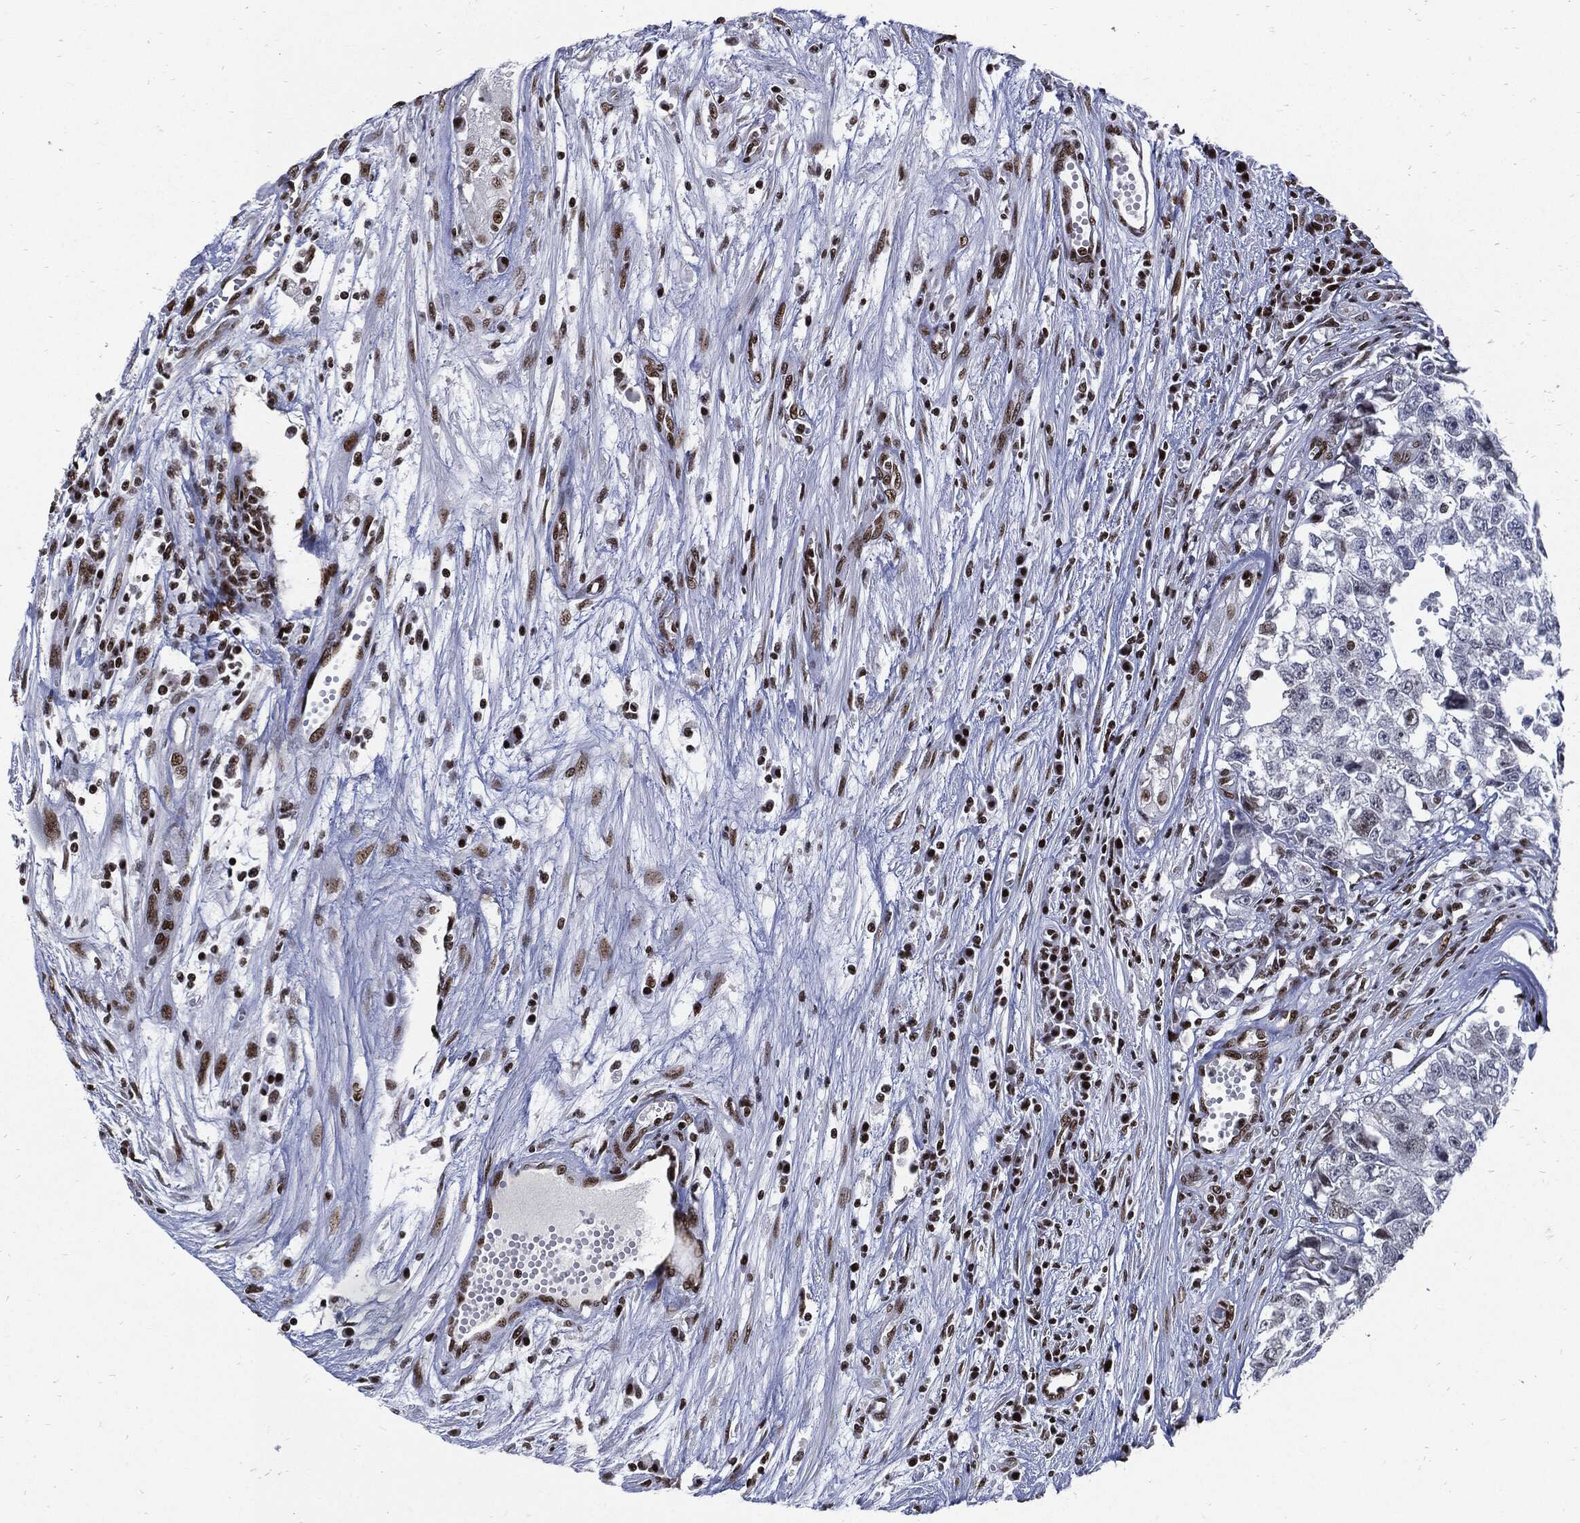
{"staining": {"intensity": "negative", "quantity": "none", "location": "none"}, "tissue": "testis cancer", "cell_type": "Tumor cells", "image_type": "cancer", "snomed": [{"axis": "morphology", "description": "Seminoma, NOS"}, {"axis": "morphology", "description": "Carcinoma, Embryonal, NOS"}, {"axis": "topography", "description": "Testis"}], "caption": "A high-resolution histopathology image shows immunohistochemistry (IHC) staining of embryonal carcinoma (testis), which exhibits no significant positivity in tumor cells.", "gene": "TERF2", "patient": {"sex": "male", "age": 22}}